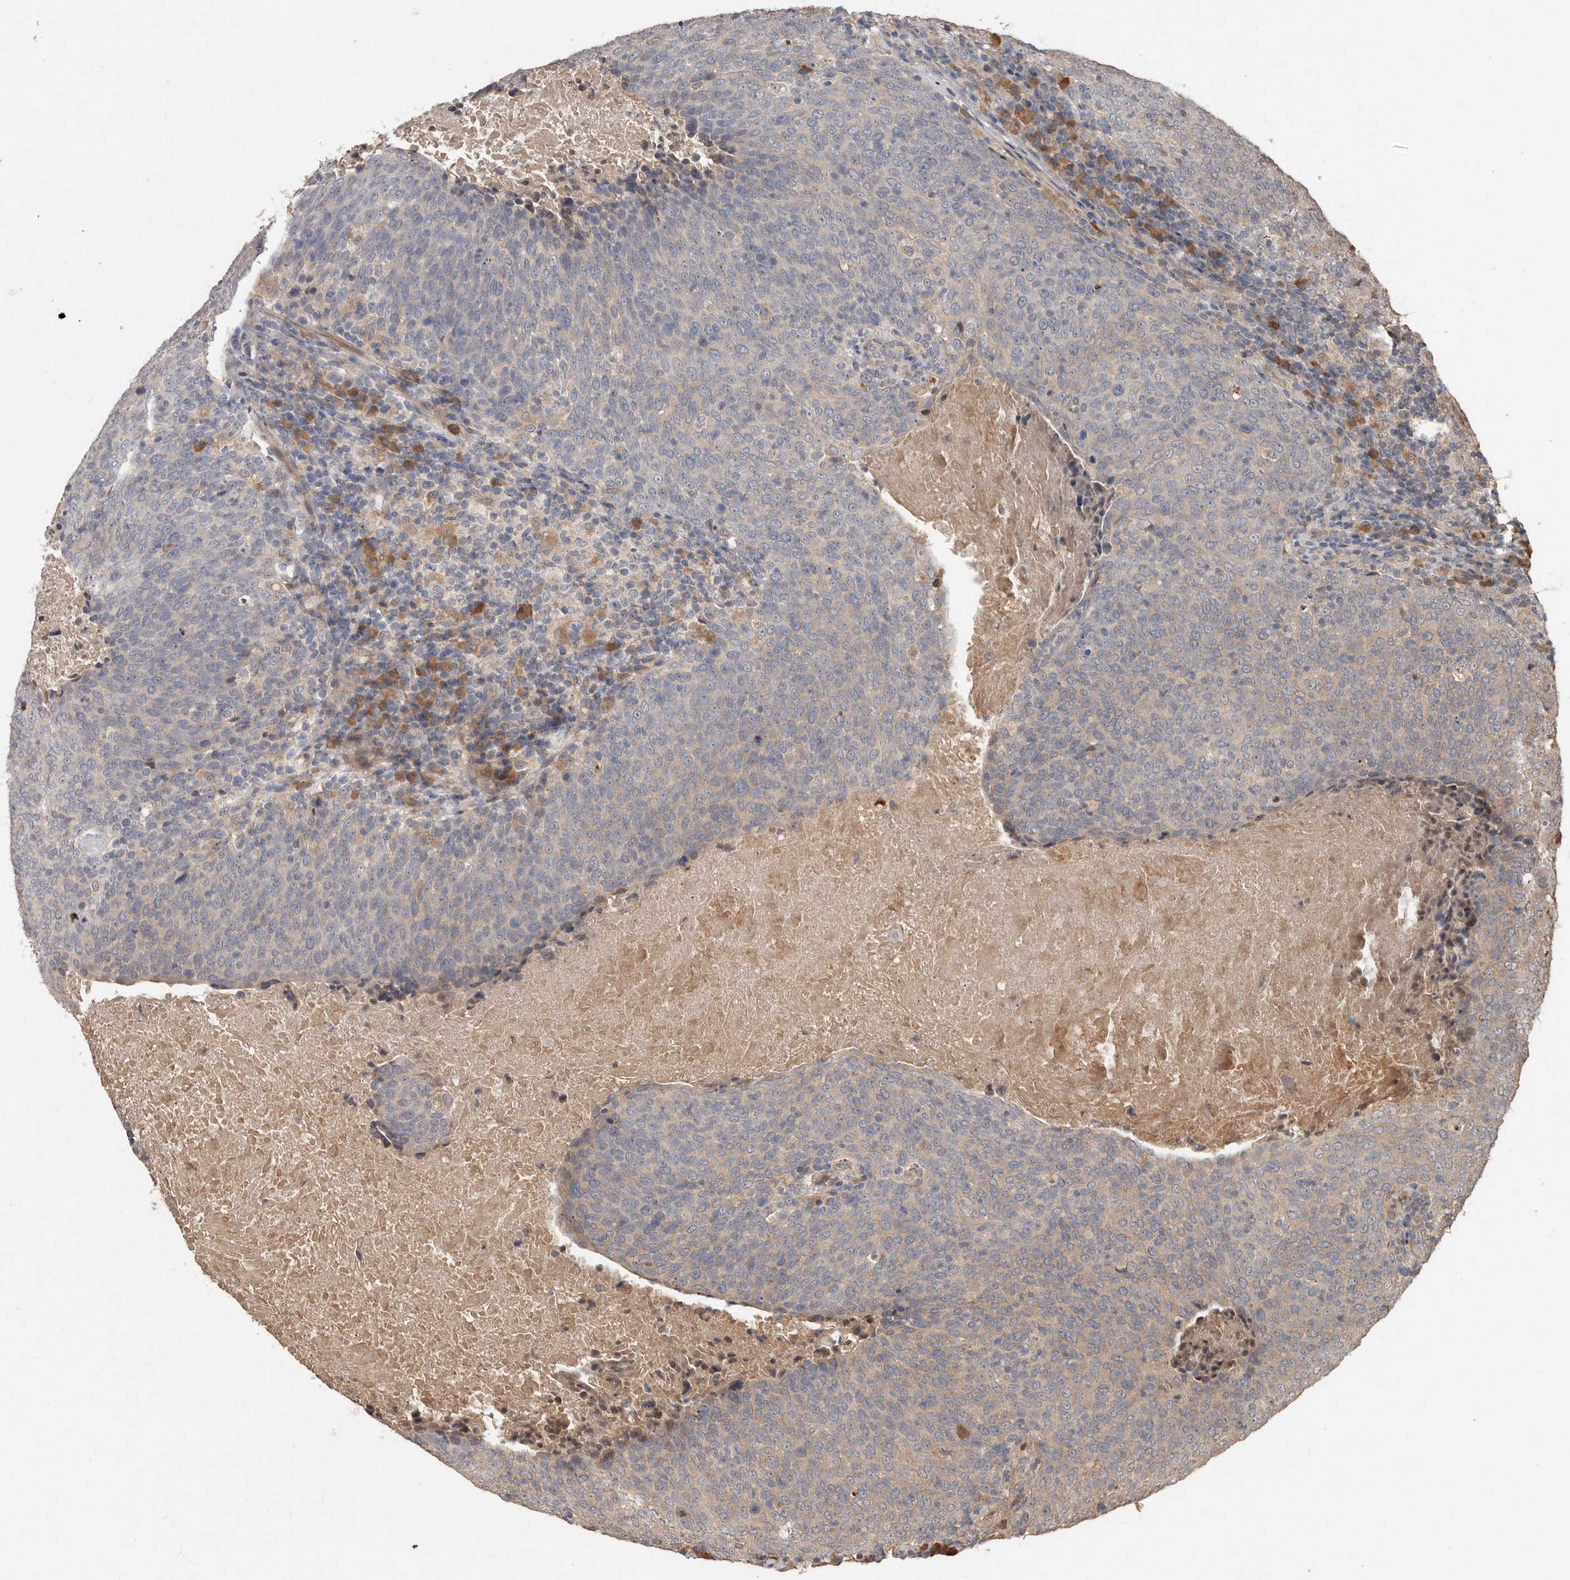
{"staining": {"intensity": "weak", "quantity": "<25%", "location": "cytoplasmic/membranous"}, "tissue": "head and neck cancer", "cell_type": "Tumor cells", "image_type": "cancer", "snomed": [{"axis": "morphology", "description": "Squamous cell carcinoma, NOS"}, {"axis": "morphology", "description": "Squamous cell carcinoma, metastatic, NOS"}, {"axis": "topography", "description": "Lymph node"}, {"axis": "topography", "description": "Head-Neck"}], "caption": "Immunohistochemistry (IHC) histopathology image of head and neck cancer (metastatic squamous cell carcinoma) stained for a protein (brown), which reveals no positivity in tumor cells. The staining is performed using DAB brown chromogen with nuclei counter-stained in using hematoxylin.", "gene": "KIF26B", "patient": {"sex": "male", "age": 62}}